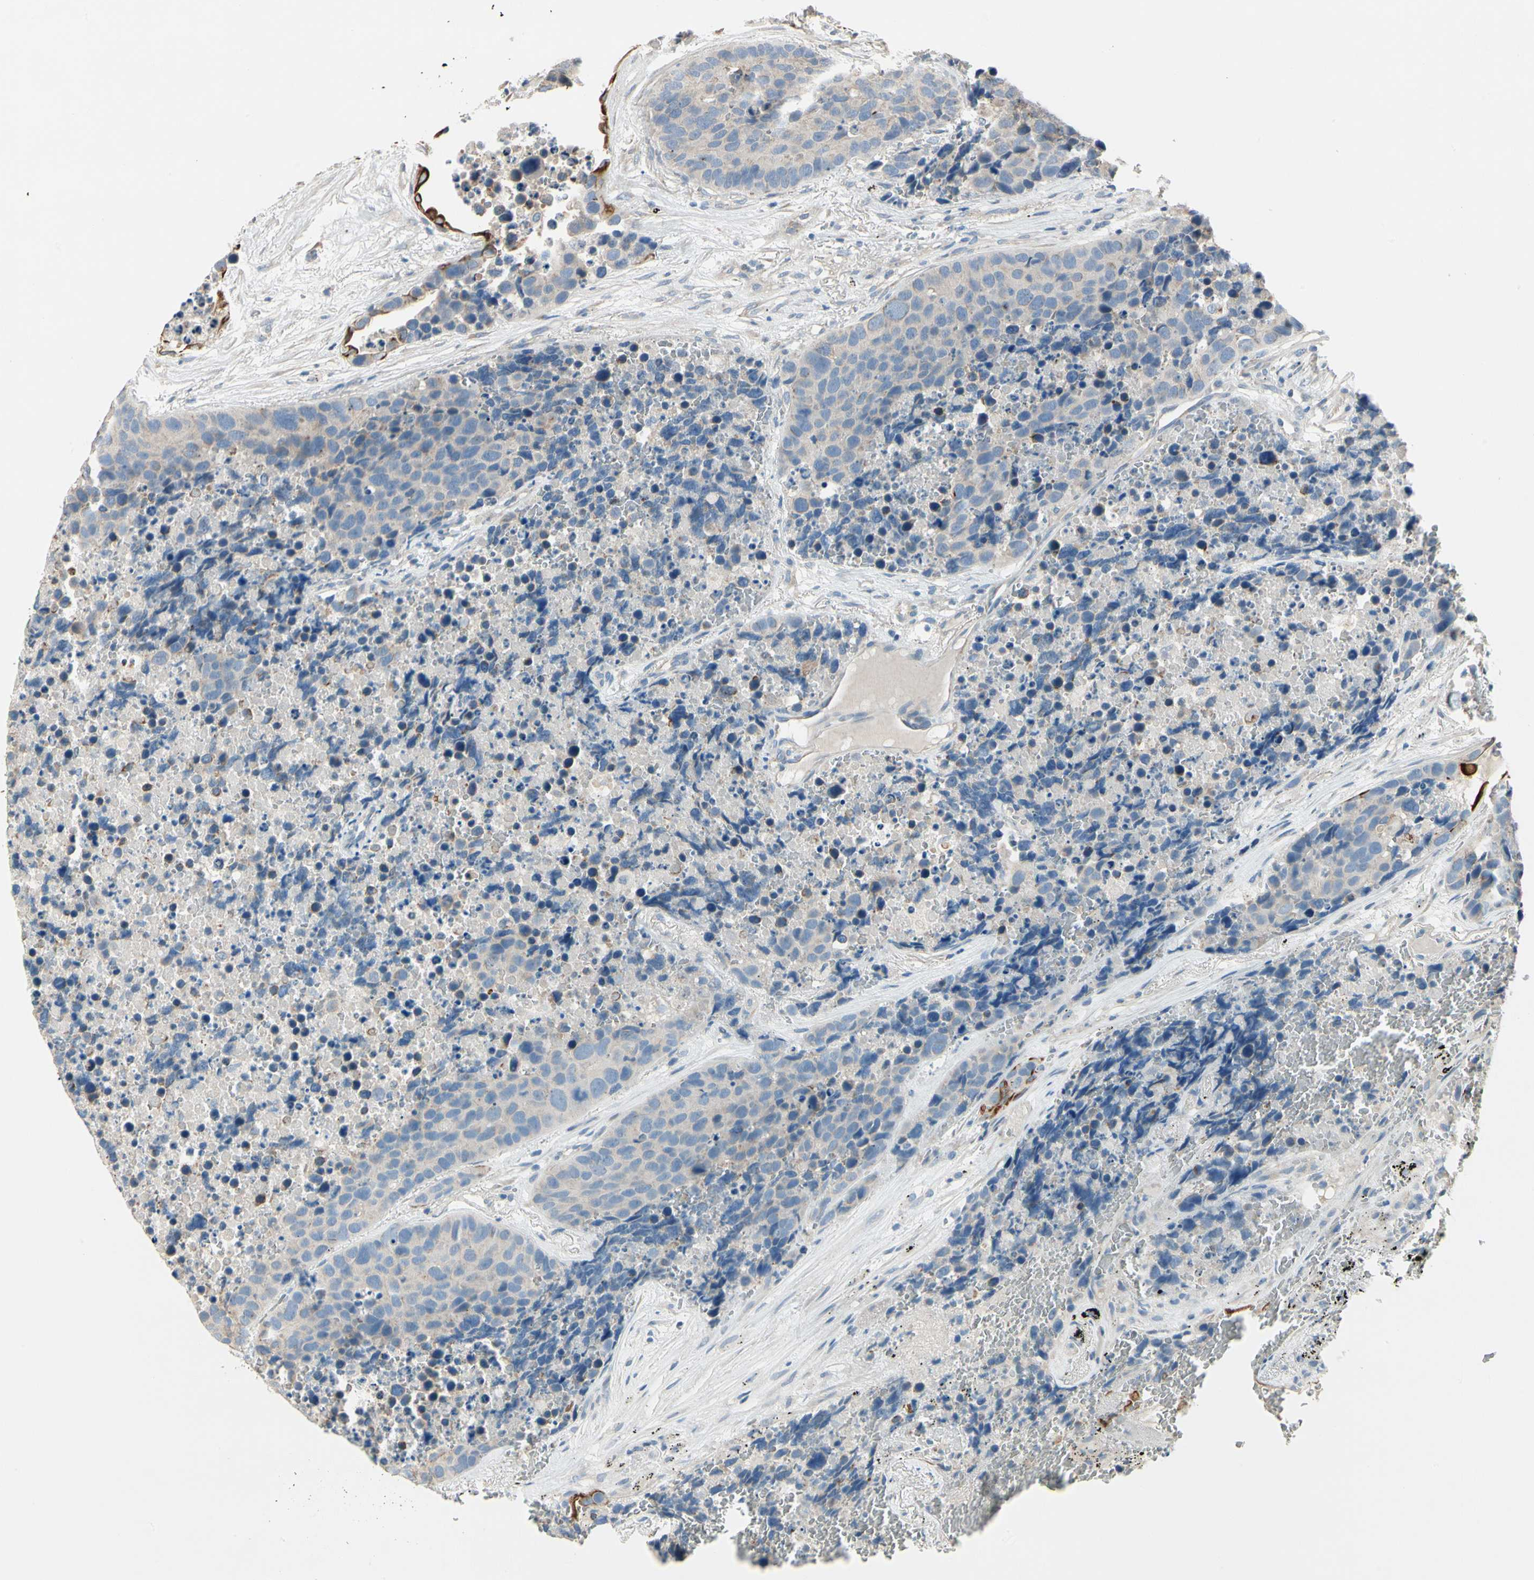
{"staining": {"intensity": "negative", "quantity": "none", "location": "none"}, "tissue": "carcinoid", "cell_type": "Tumor cells", "image_type": "cancer", "snomed": [{"axis": "morphology", "description": "Carcinoid, malignant, NOS"}, {"axis": "topography", "description": "Lung"}], "caption": "IHC micrograph of carcinoid (malignant) stained for a protein (brown), which exhibits no expression in tumor cells.", "gene": "DUSP12", "patient": {"sex": "male", "age": 60}}